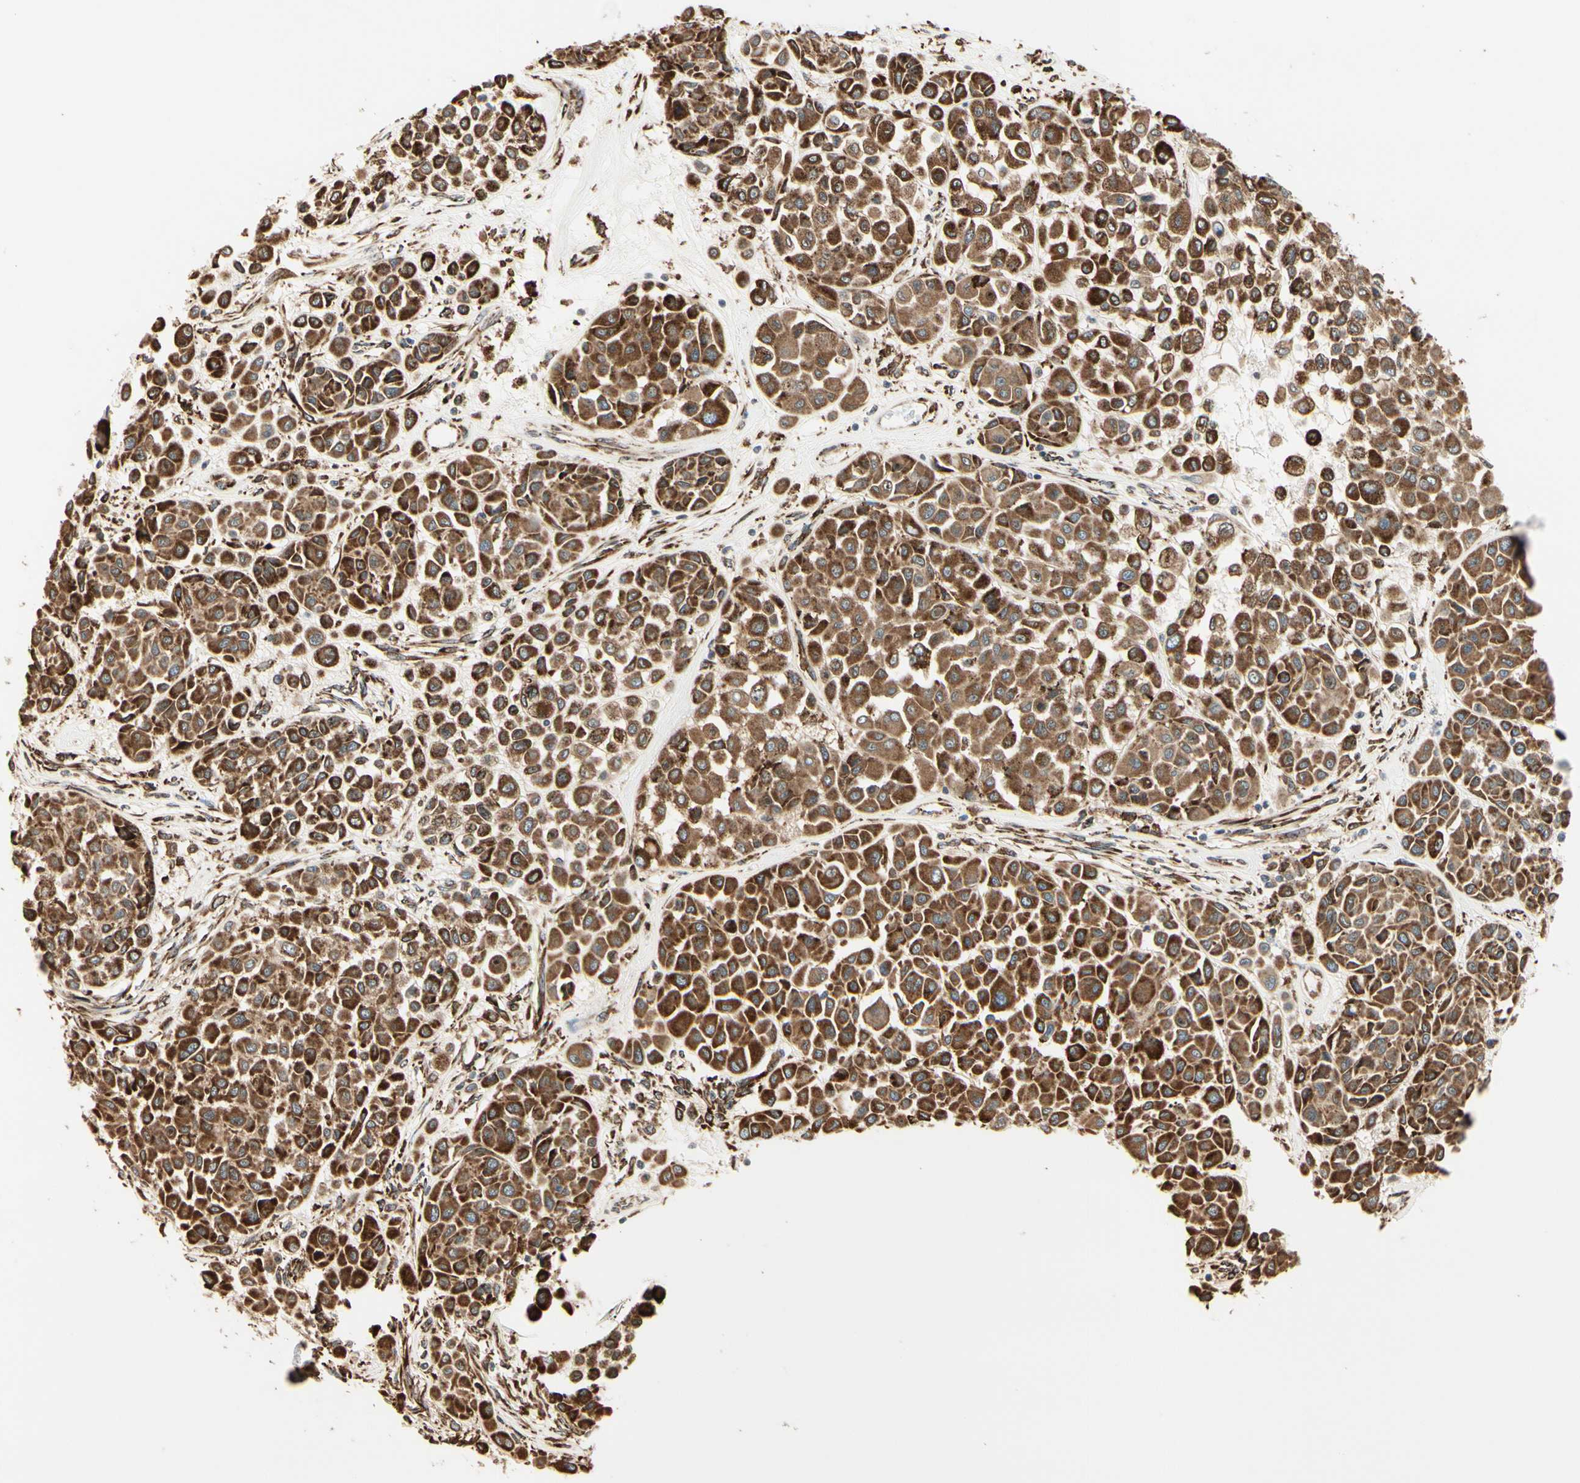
{"staining": {"intensity": "strong", "quantity": ">75%", "location": "cytoplasmic/membranous"}, "tissue": "melanoma", "cell_type": "Tumor cells", "image_type": "cancer", "snomed": [{"axis": "morphology", "description": "Malignant melanoma, Metastatic site"}, {"axis": "topography", "description": "Soft tissue"}], "caption": "Malignant melanoma (metastatic site) stained for a protein (brown) demonstrates strong cytoplasmic/membranous positive positivity in about >75% of tumor cells.", "gene": "HSP90B1", "patient": {"sex": "male", "age": 41}}